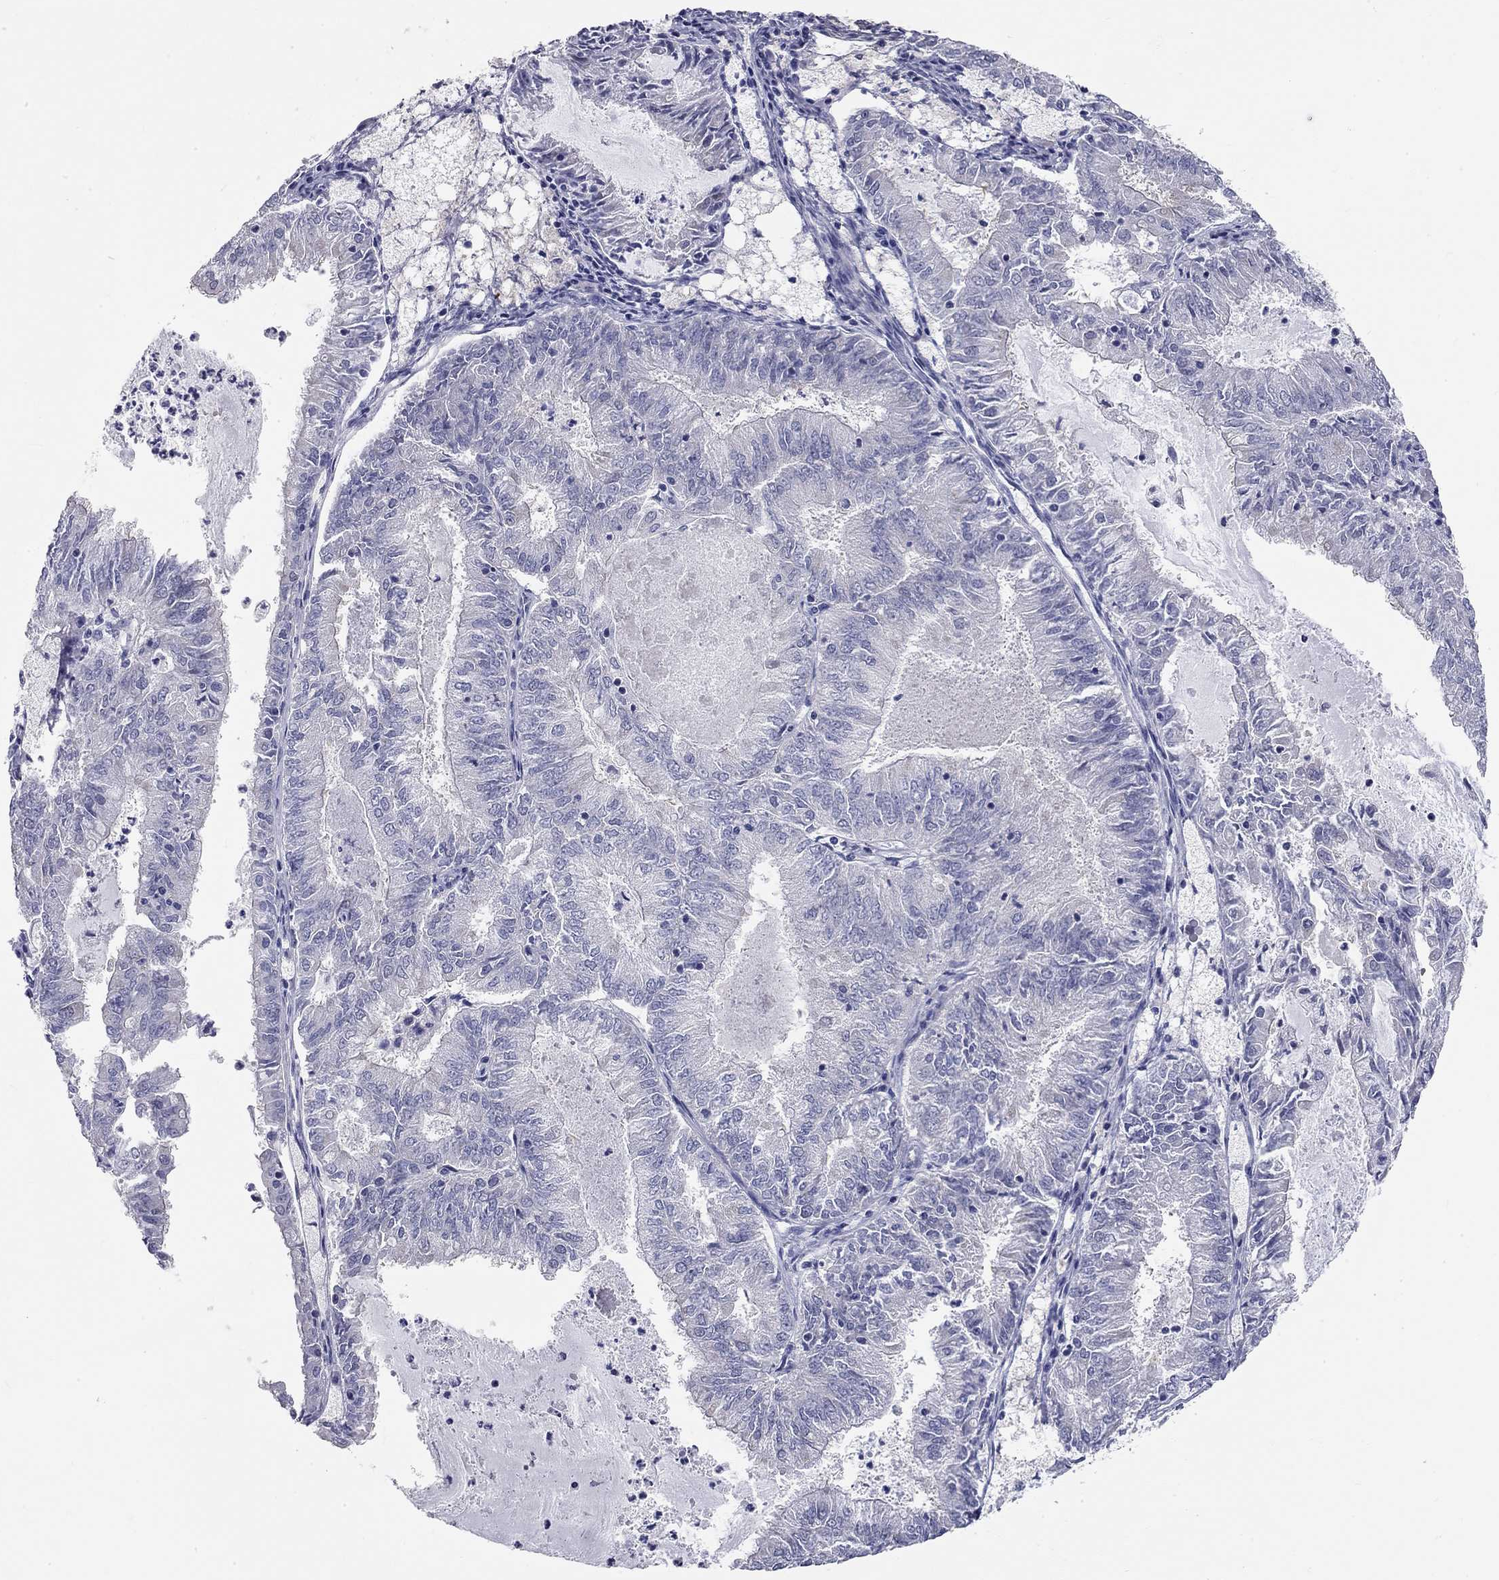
{"staining": {"intensity": "negative", "quantity": "none", "location": "none"}, "tissue": "endometrial cancer", "cell_type": "Tumor cells", "image_type": "cancer", "snomed": [{"axis": "morphology", "description": "Adenocarcinoma, NOS"}, {"axis": "topography", "description": "Endometrium"}], "caption": "Image shows no significant protein staining in tumor cells of endometrial cancer (adenocarcinoma).", "gene": "CFAP161", "patient": {"sex": "female", "age": 57}}